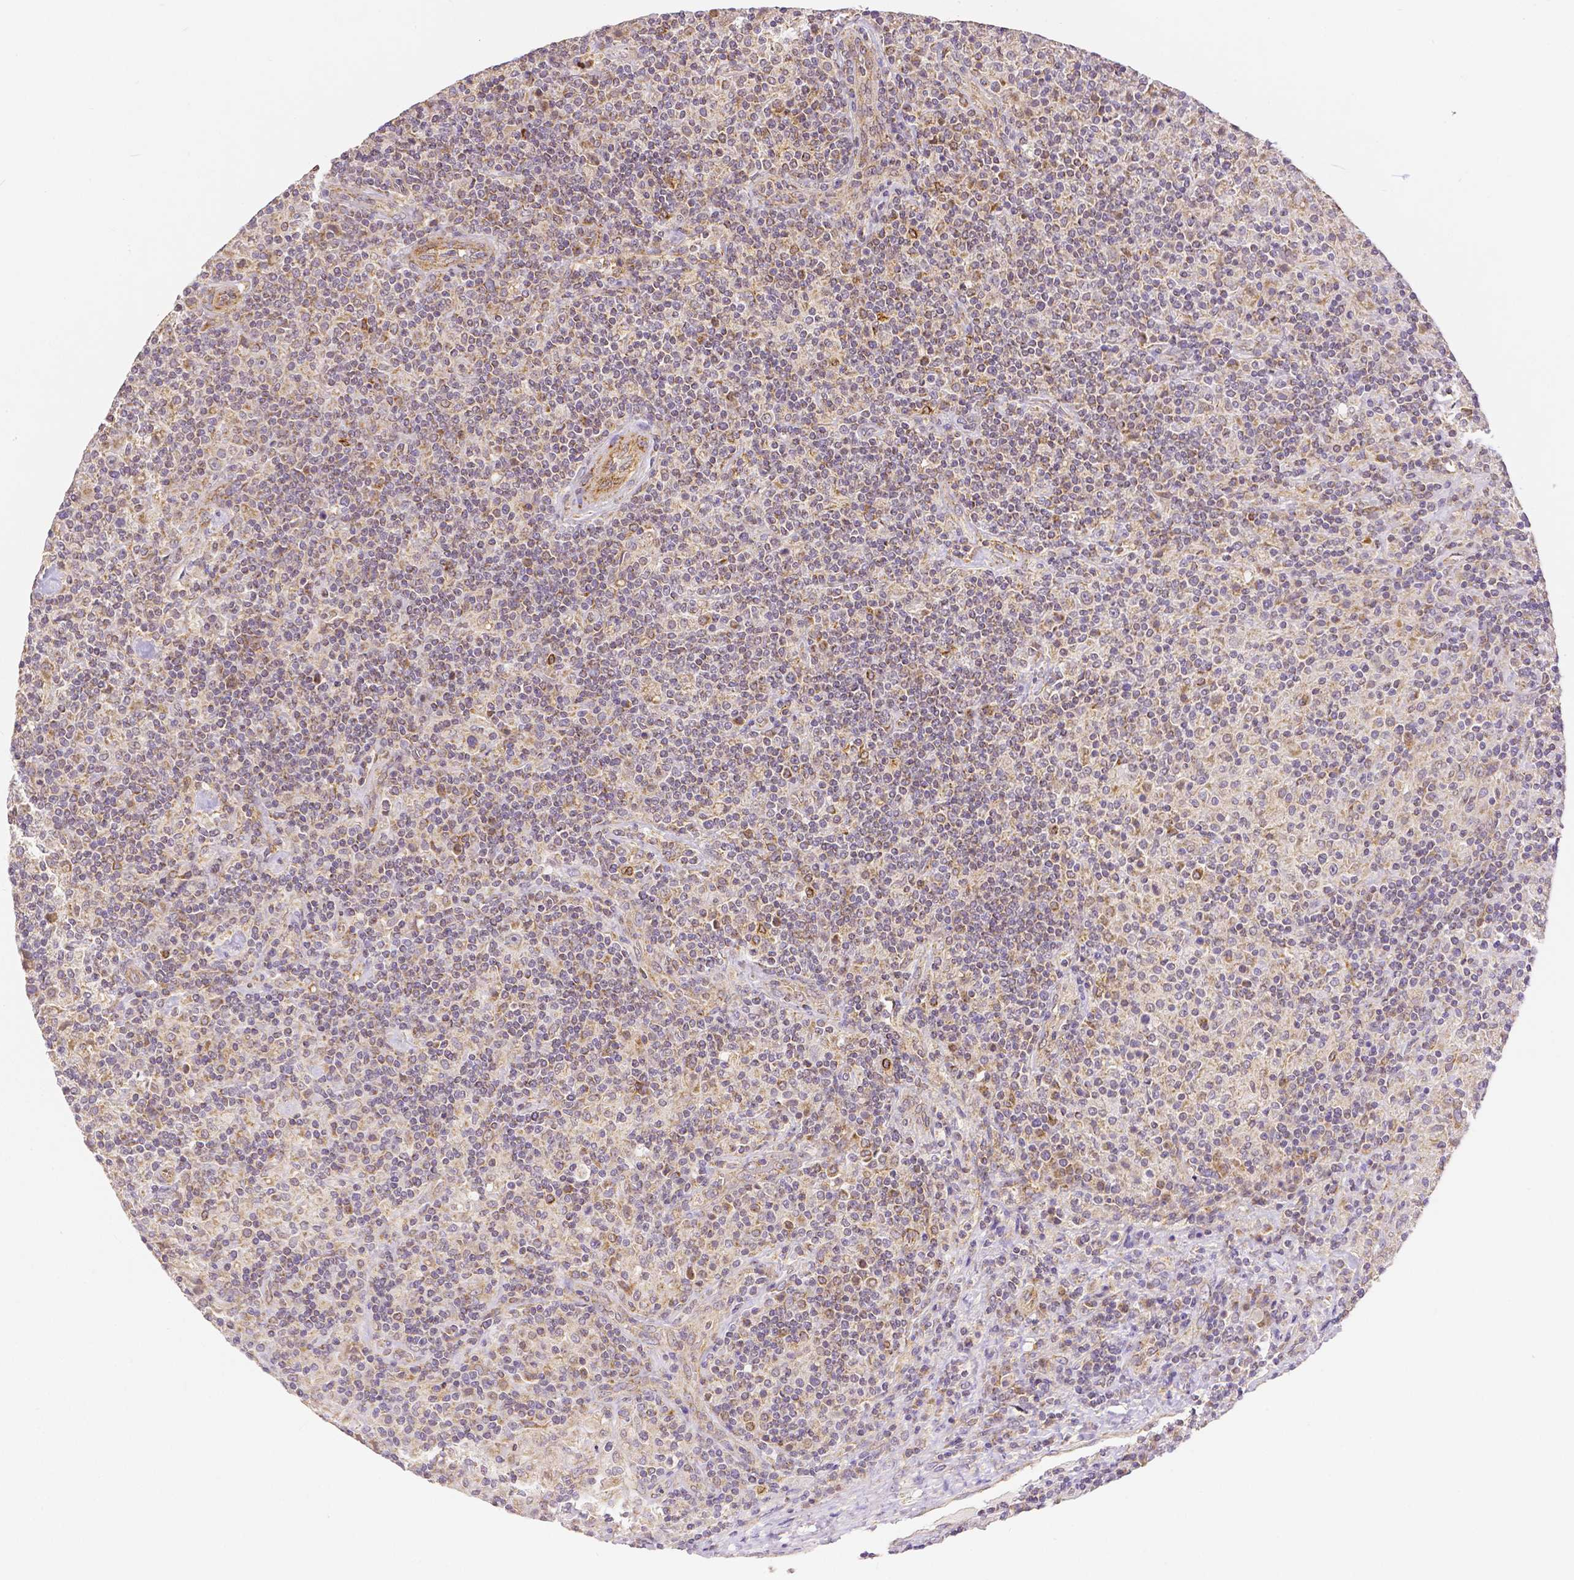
{"staining": {"intensity": "moderate", "quantity": "<25%", "location": "cytoplasmic/membranous"}, "tissue": "lymphoma", "cell_type": "Tumor cells", "image_type": "cancer", "snomed": [{"axis": "morphology", "description": "Hodgkin's disease, NOS"}, {"axis": "topography", "description": "Lymph node"}], "caption": "An image of human Hodgkin's disease stained for a protein shows moderate cytoplasmic/membranous brown staining in tumor cells. (IHC, brightfield microscopy, high magnification).", "gene": "RHOT1", "patient": {"sex": "male", "age": 70}}